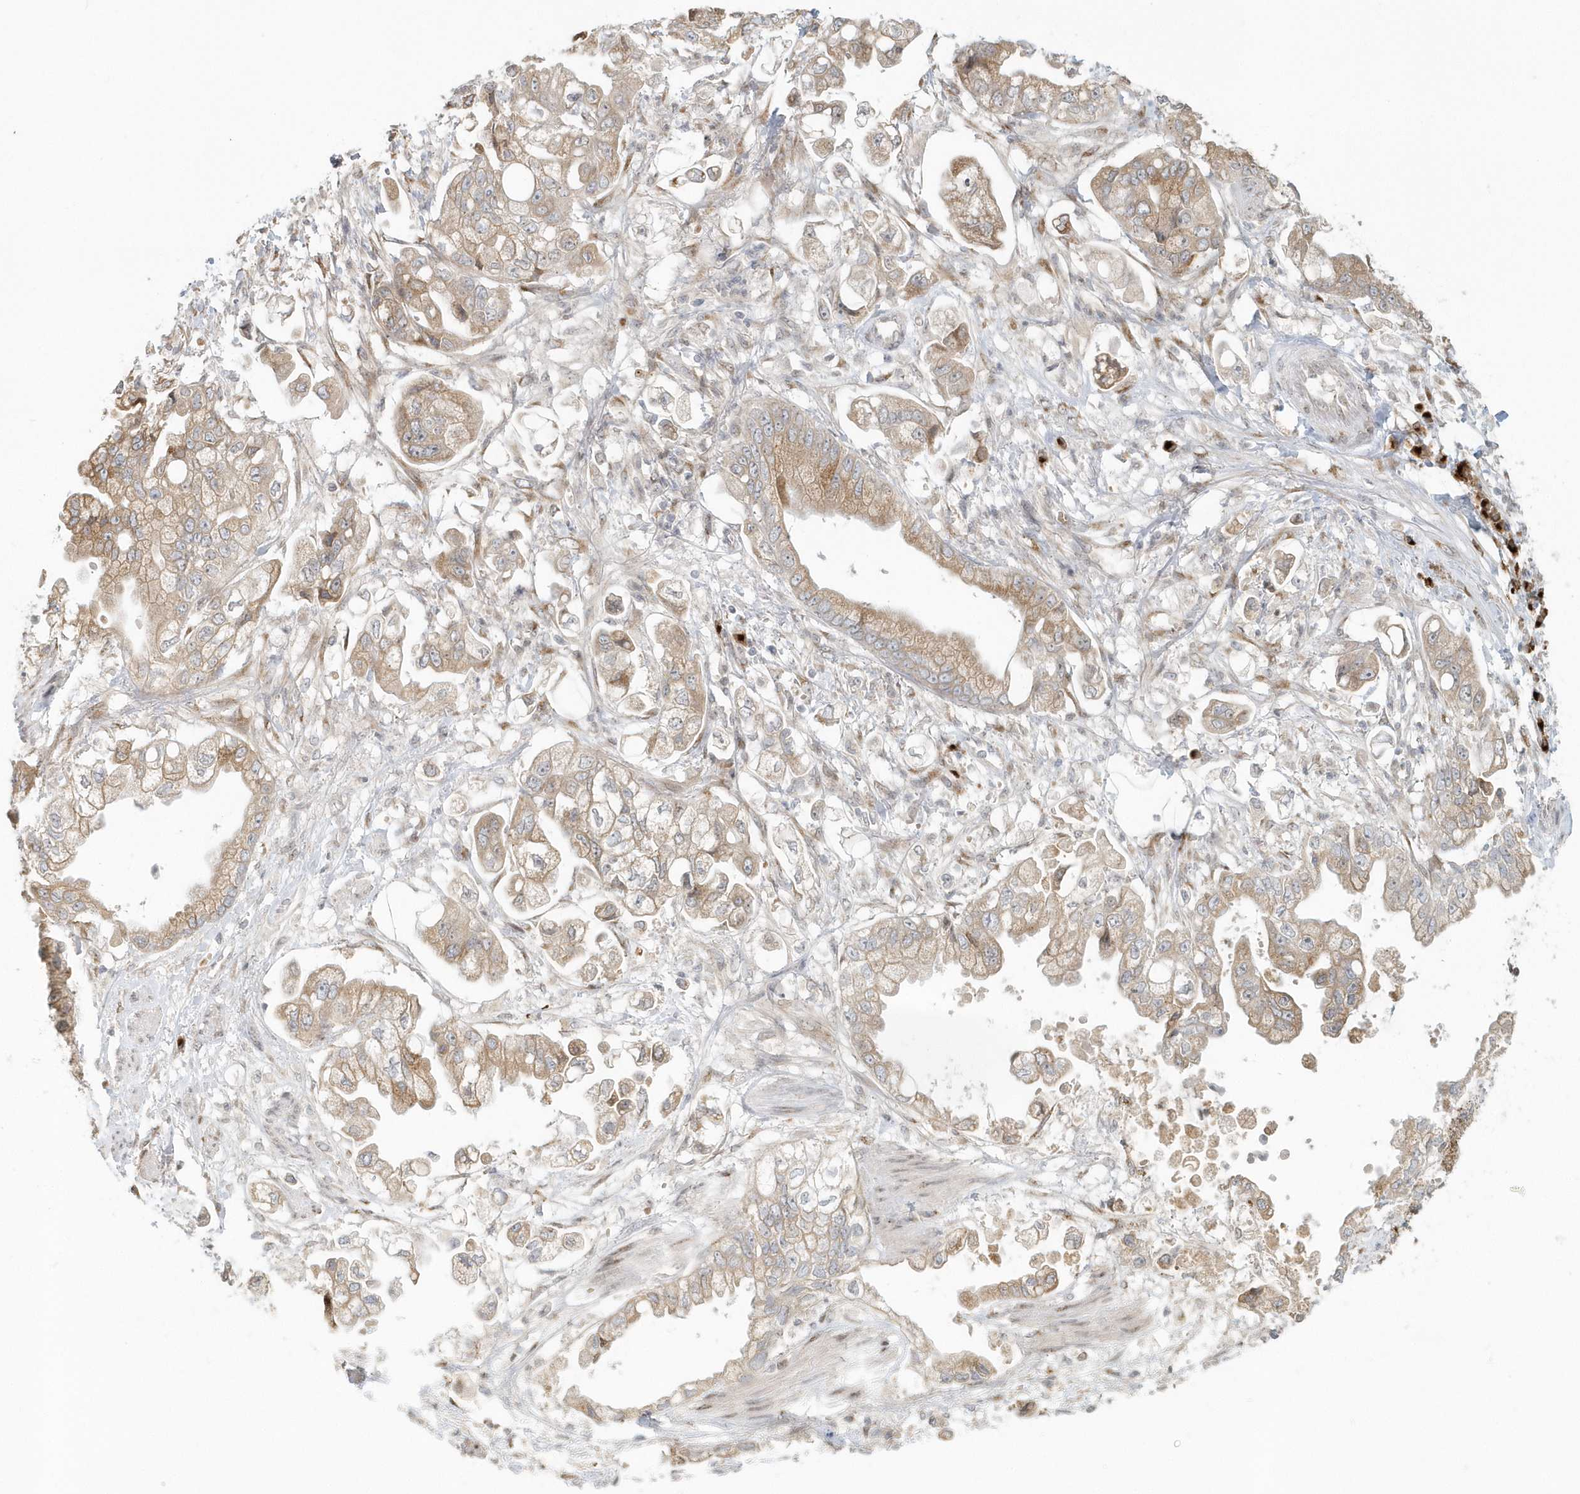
{"staining": {"intensity": "weak", "quantity": ">75%", "location": "cytoplasmic/membranous"}, "tissue": "stomach cancer", "cell_type": "Tumor cells", "image_type": "cancer", "snomed": [{"axis": "morphology", "description": "Adenocarcinoma, NOS"}, {"axis": "topography", "description": "Stomach"}], "caption": "There is low levels of weak cytoplasmic/membranous staining in tumor cells of stomach adenocarcinoma, as demonstrated by immunohistochemical staining (brown color).", "gene": "DHFR", "patient": {"sex": "male", "age": 62}}